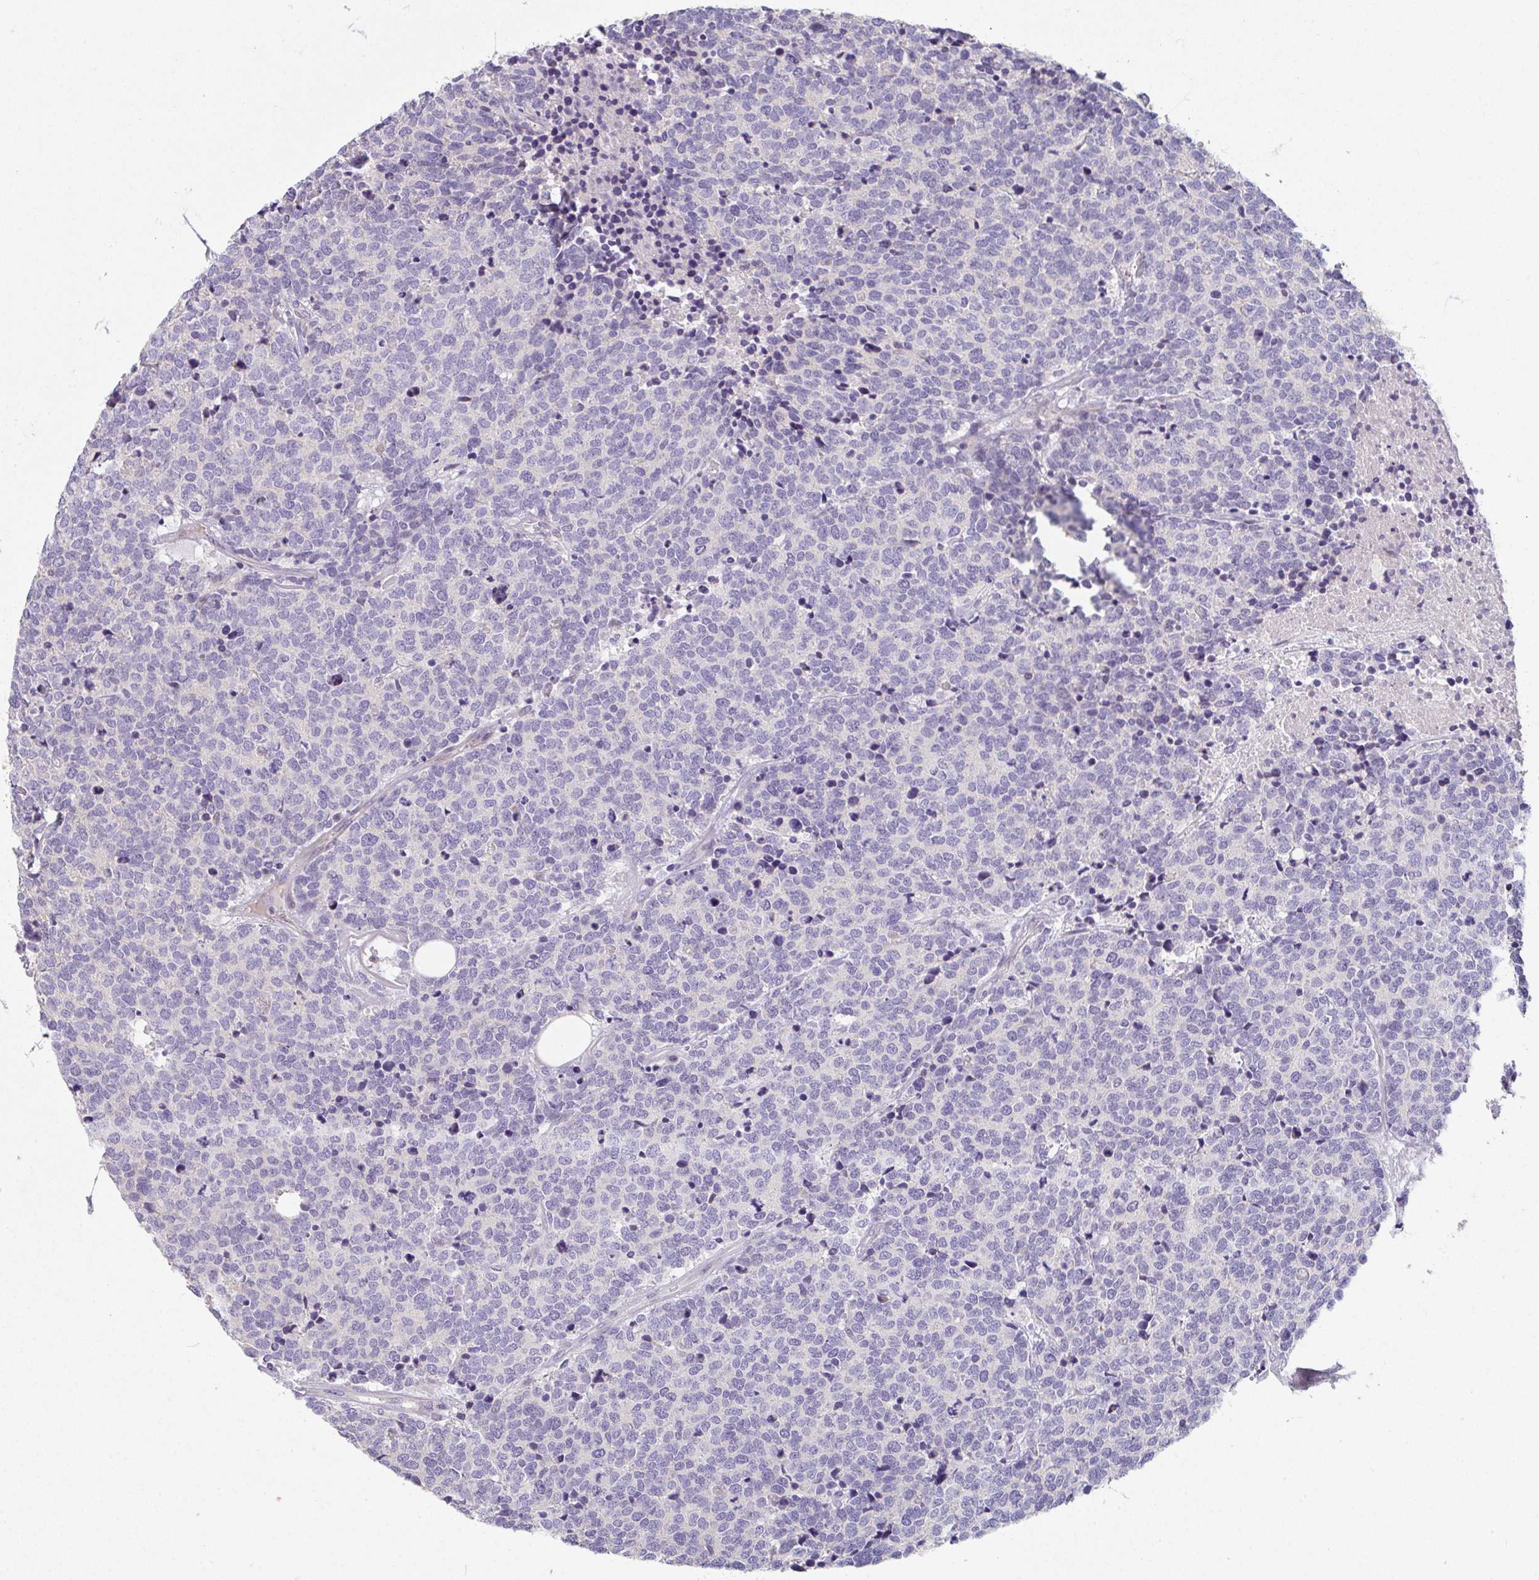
{"staining": {"intensity": "negative", "quantity": "none", "location": "none"}, "tissue": "carcinoid", "cell_type": "Tumor cells", "image_type": "cancer", "snomed": [{"axis": "morphology", "description": "Carcinoid, malignant, NOS"}, {"axis": "topography", "description": "Skin"}], "caption": "IHC of carcinoid displays no expression in tumor cells. The staining was performed using DAB (3,3'-diaminobenzidine) to visualize the protein expression in brown, while the nuclei were stained in blue with hematoxylin (Magnification: 20x).", "gene": "TNFRSF10A", "patient": {"sex": "female", "age": 79}}